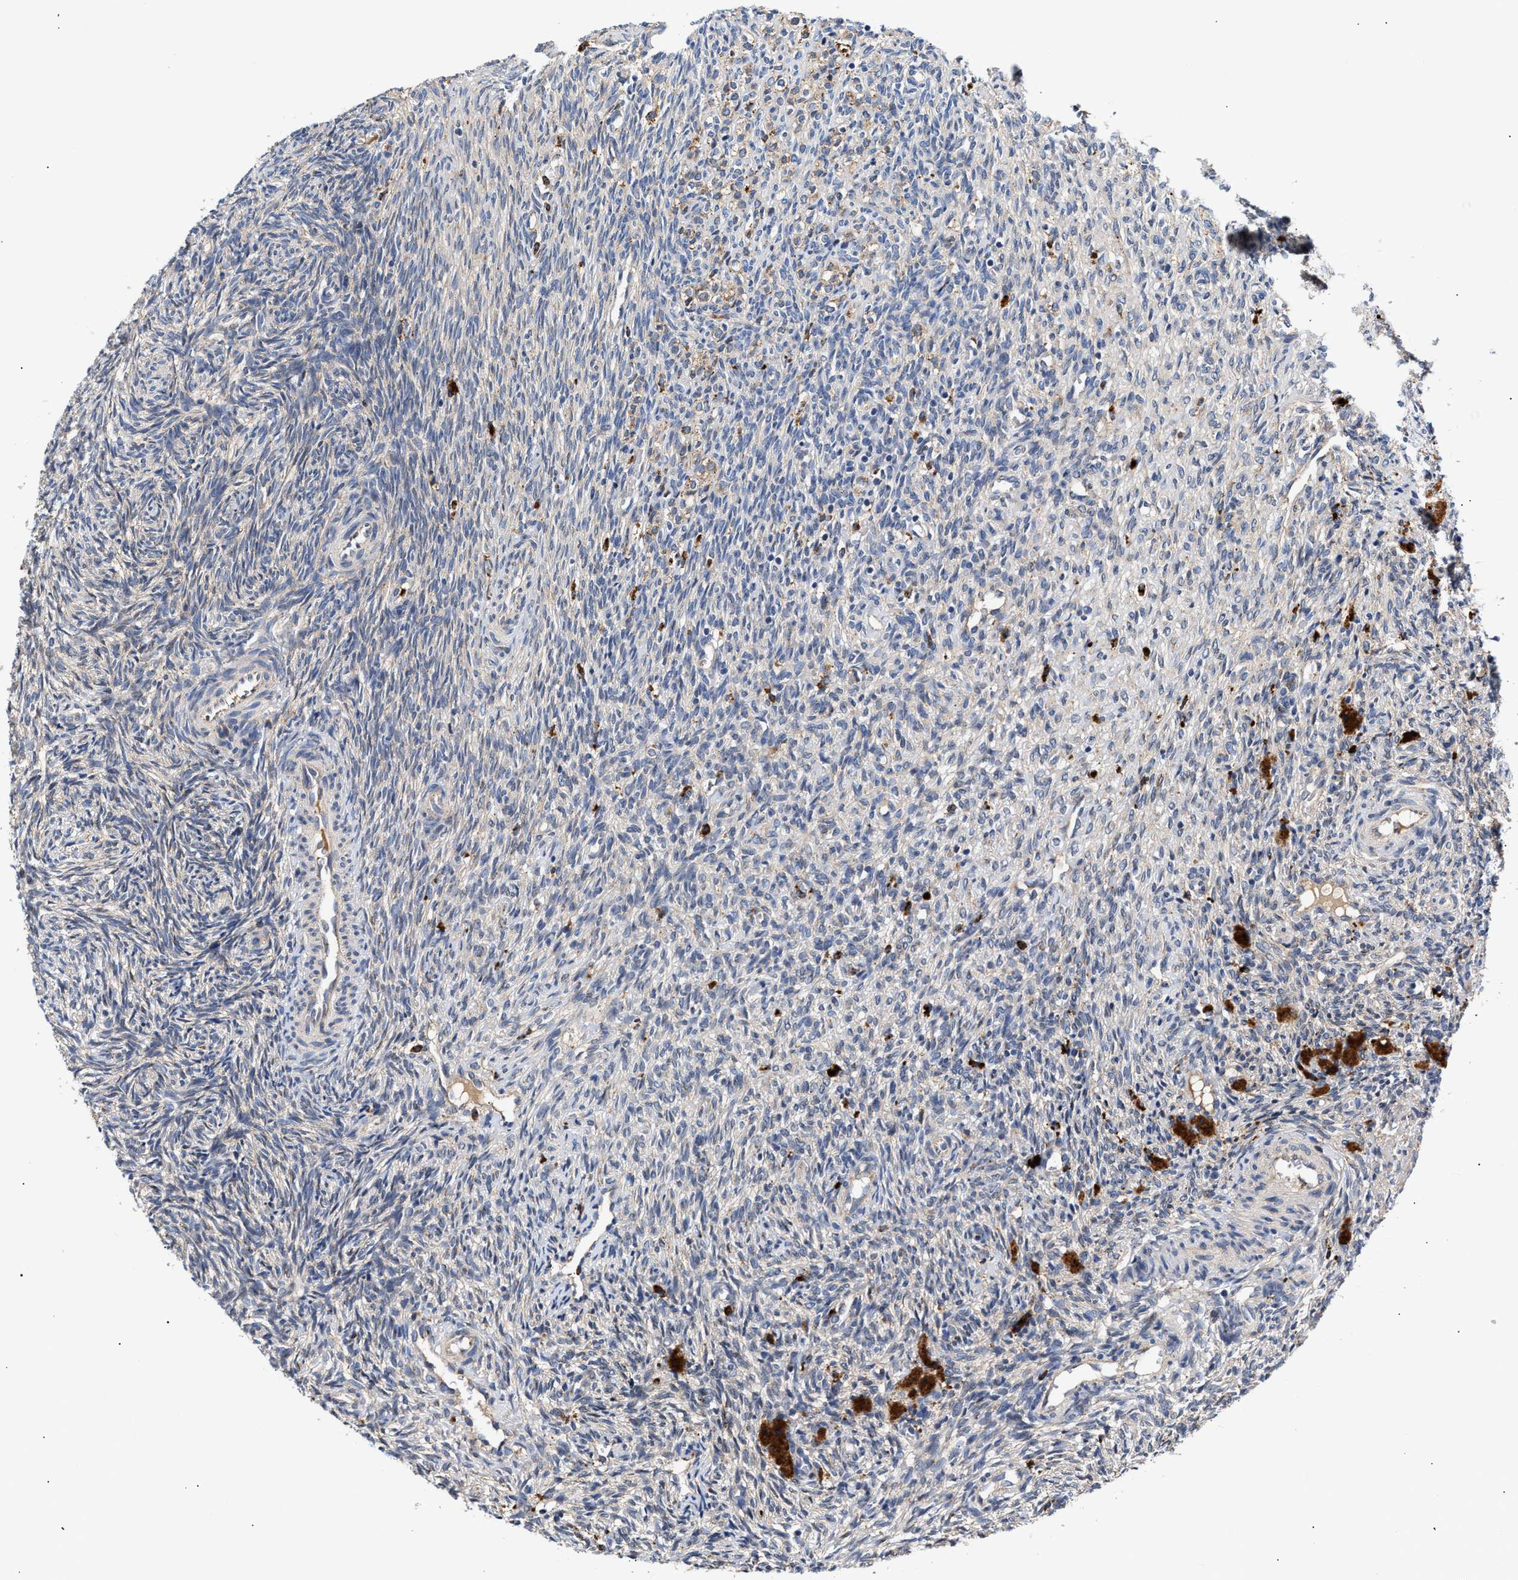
{"staining": {"intensity": "weak", "quantity": ">75%", "location": "cytoplasmic/membranous"}, "tissue": "ovary", "cell_type": "Follicle cells", "image_type": "normal", "snomed": [{"axis": "morphology", "description": "Normal tissue, NOS"}, {"axis": "topography", "description": "Ovary"}], "caption": "Protein expression analysis of benign ovary shows weak cytoplasmic/membranous staining in approximately >75% of follicle cells. (IHC, brightfield microscopy, high magnification).", "gene": "CCDC146", "patient": {"sex": "female", "age": 41}}